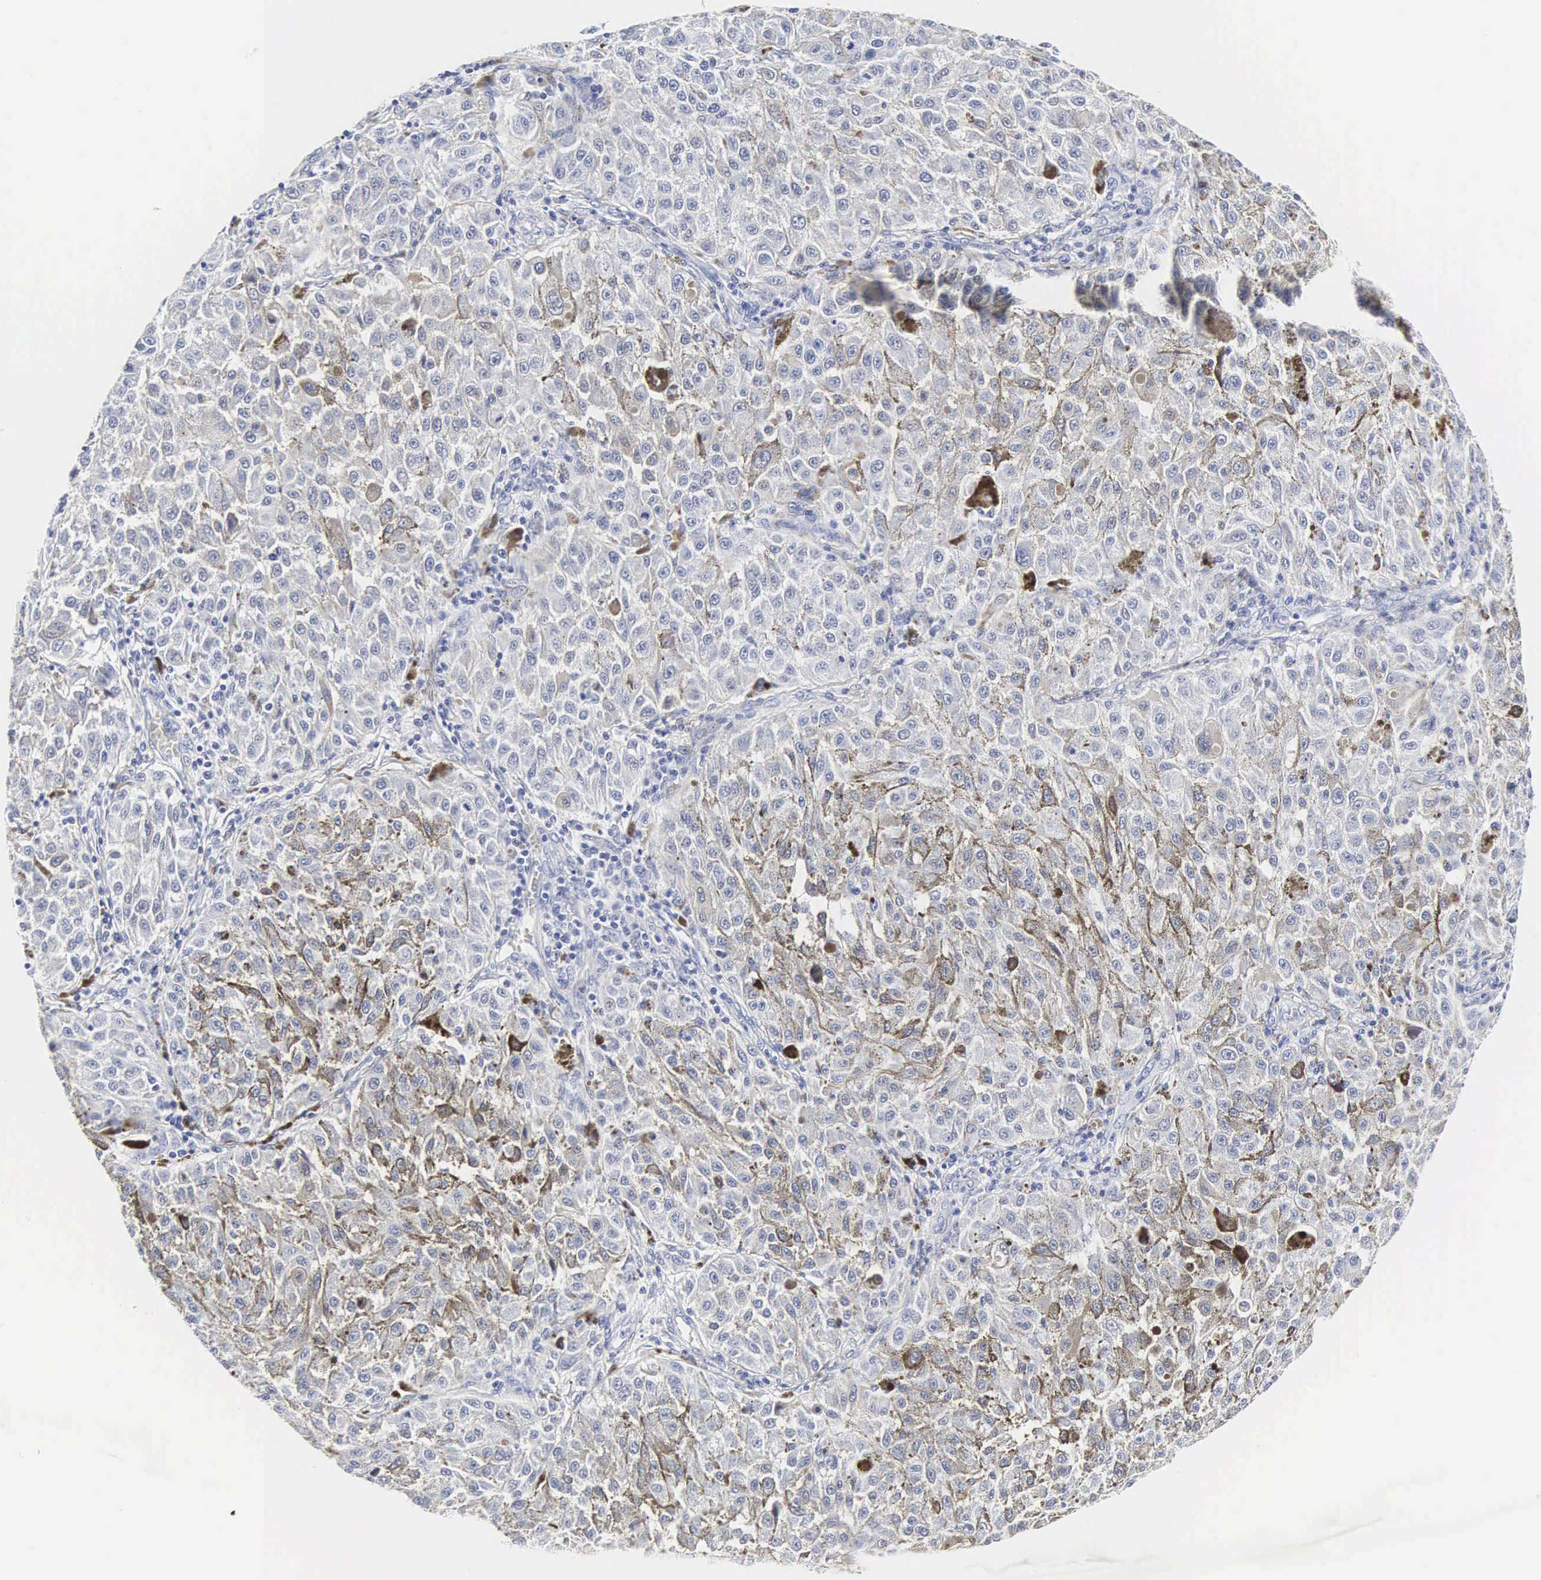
{"staining": {"intensity": "negative", "quantity": "none", "location": "none"}, "tissue": "melanoma", "cell_type": "Tumor cells", "image_type": "cancer", "snomed": [{"axis": "morphology", "description": "Malignant melanoma, NOS"}, {"axis": "topography", "description": "Skin"}], "caption": "DAB (3,3'-diaminobenzidine) immunohistochemical staining of melanoma reveals no significant positivity in tumor cells.", "gene": "INS", "patient": {"sex": "female", "age": 64}}